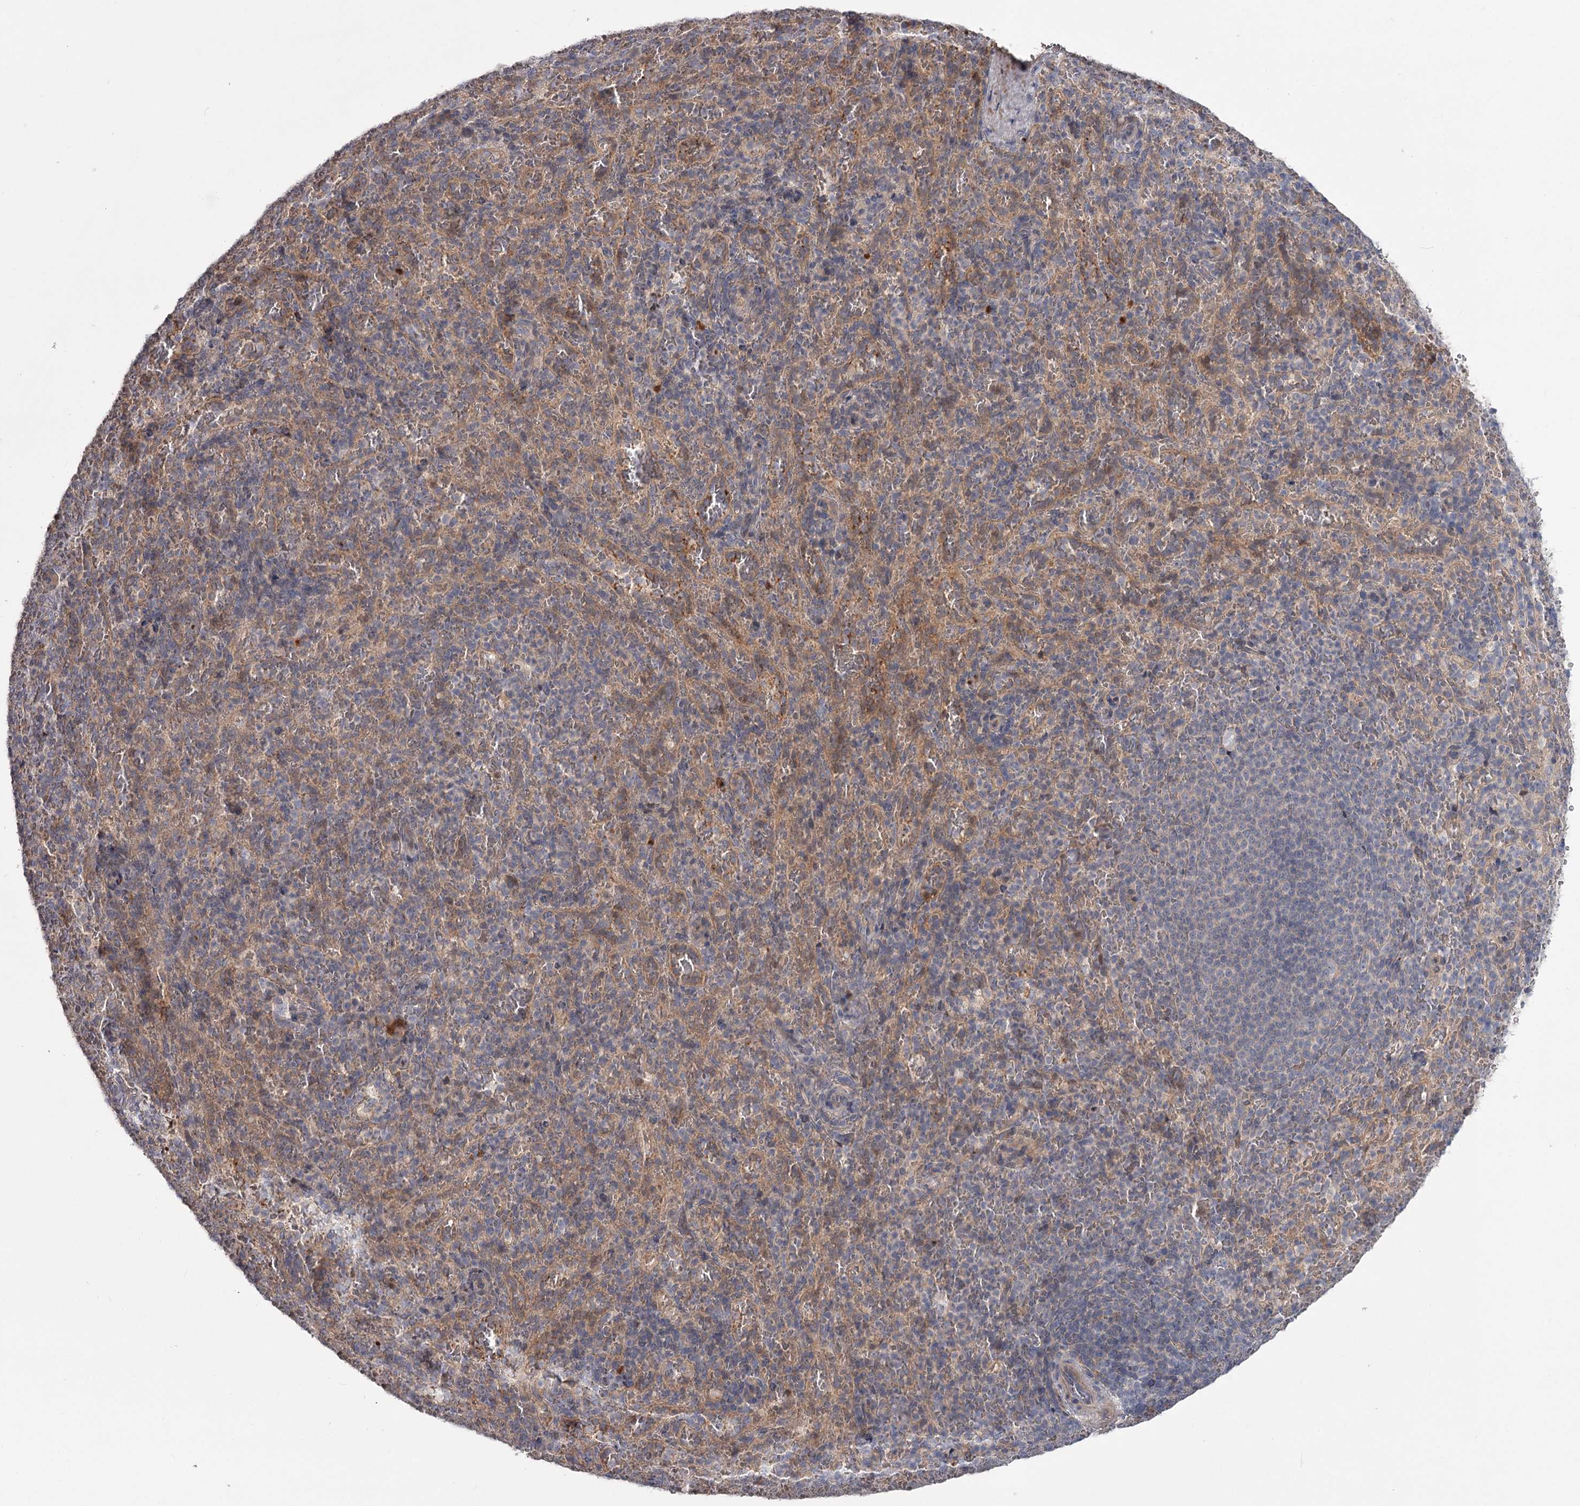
{"staining": {"intensity": "weak", "quantity": "<25%", "location": "cytoplasmic/membranous"}, "tissue": "spleen", "cell_type": "Cells in red pulp", "image_type": "normal", "snomed": [{"axis": "morphology", "description": "Normal tissue, NOS"}, {"axis": "topography", "description": "Spleen"}], "caption": "High power microscopy histopathology image of an immunohistochemistry image of normal spleen, revealing no significant positivity in cells in red pulp. (DAB immunohistochemistry (IHC) with hematoxylin counter stain).", "gene": "DHRS9", "patient": {"sex": "female", "age": 21}}